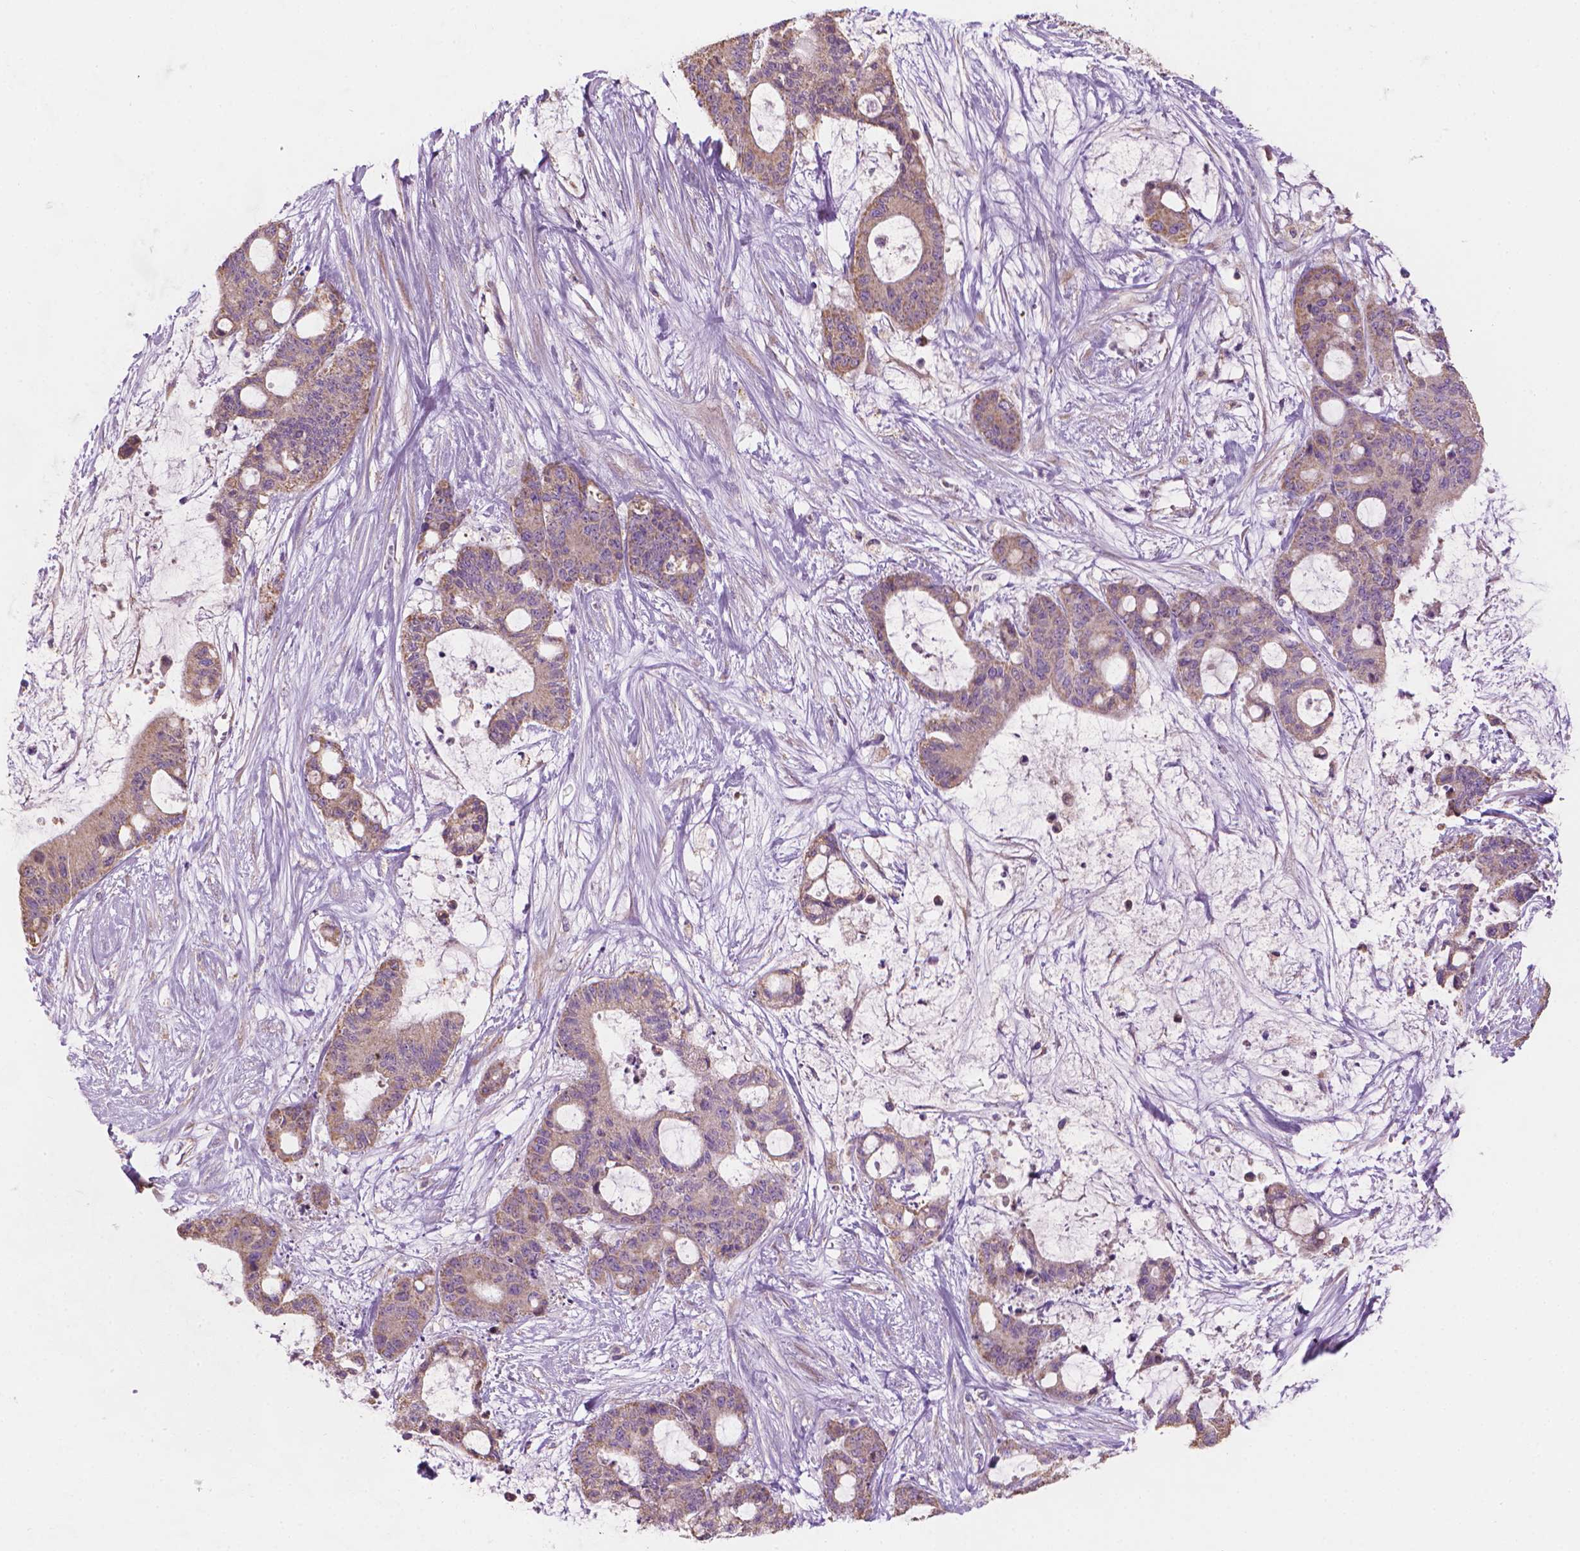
{"staining": {"intensity": "weak", "quantity": ">75%", "location": "cytoplasmic/membranous"}, "tissue": "liver cancer", "cell_type": "Tumor cells", "image_type": "cancer", "snomed": [{"axis": "morphology", "description": "Normal tissue, NOS"}, {"axis": "morphology", "description": "Cholangiocarcinoma"}, {"axis": "topography", "description": "Liver"}, {"axis": "topography", "description": "Peripheral nerve tissue"}], "caption": "Immunohistochemistry (IHC) staining of liver cancer (cholangiocarcinoma), which demonstrates low levels of weak cytoplasmic/membranous staining in about >75% of tumor cells indicating weak cytoplasmic/membranous protein staining. The staining was performed using DAB (3,3'-diaminobenzidine) (brown) for protein detection and nuclei were counterstained in hematoxylin (blue).", "gene": "TTC29", "patient": {"sex": "female", "age": 73}}